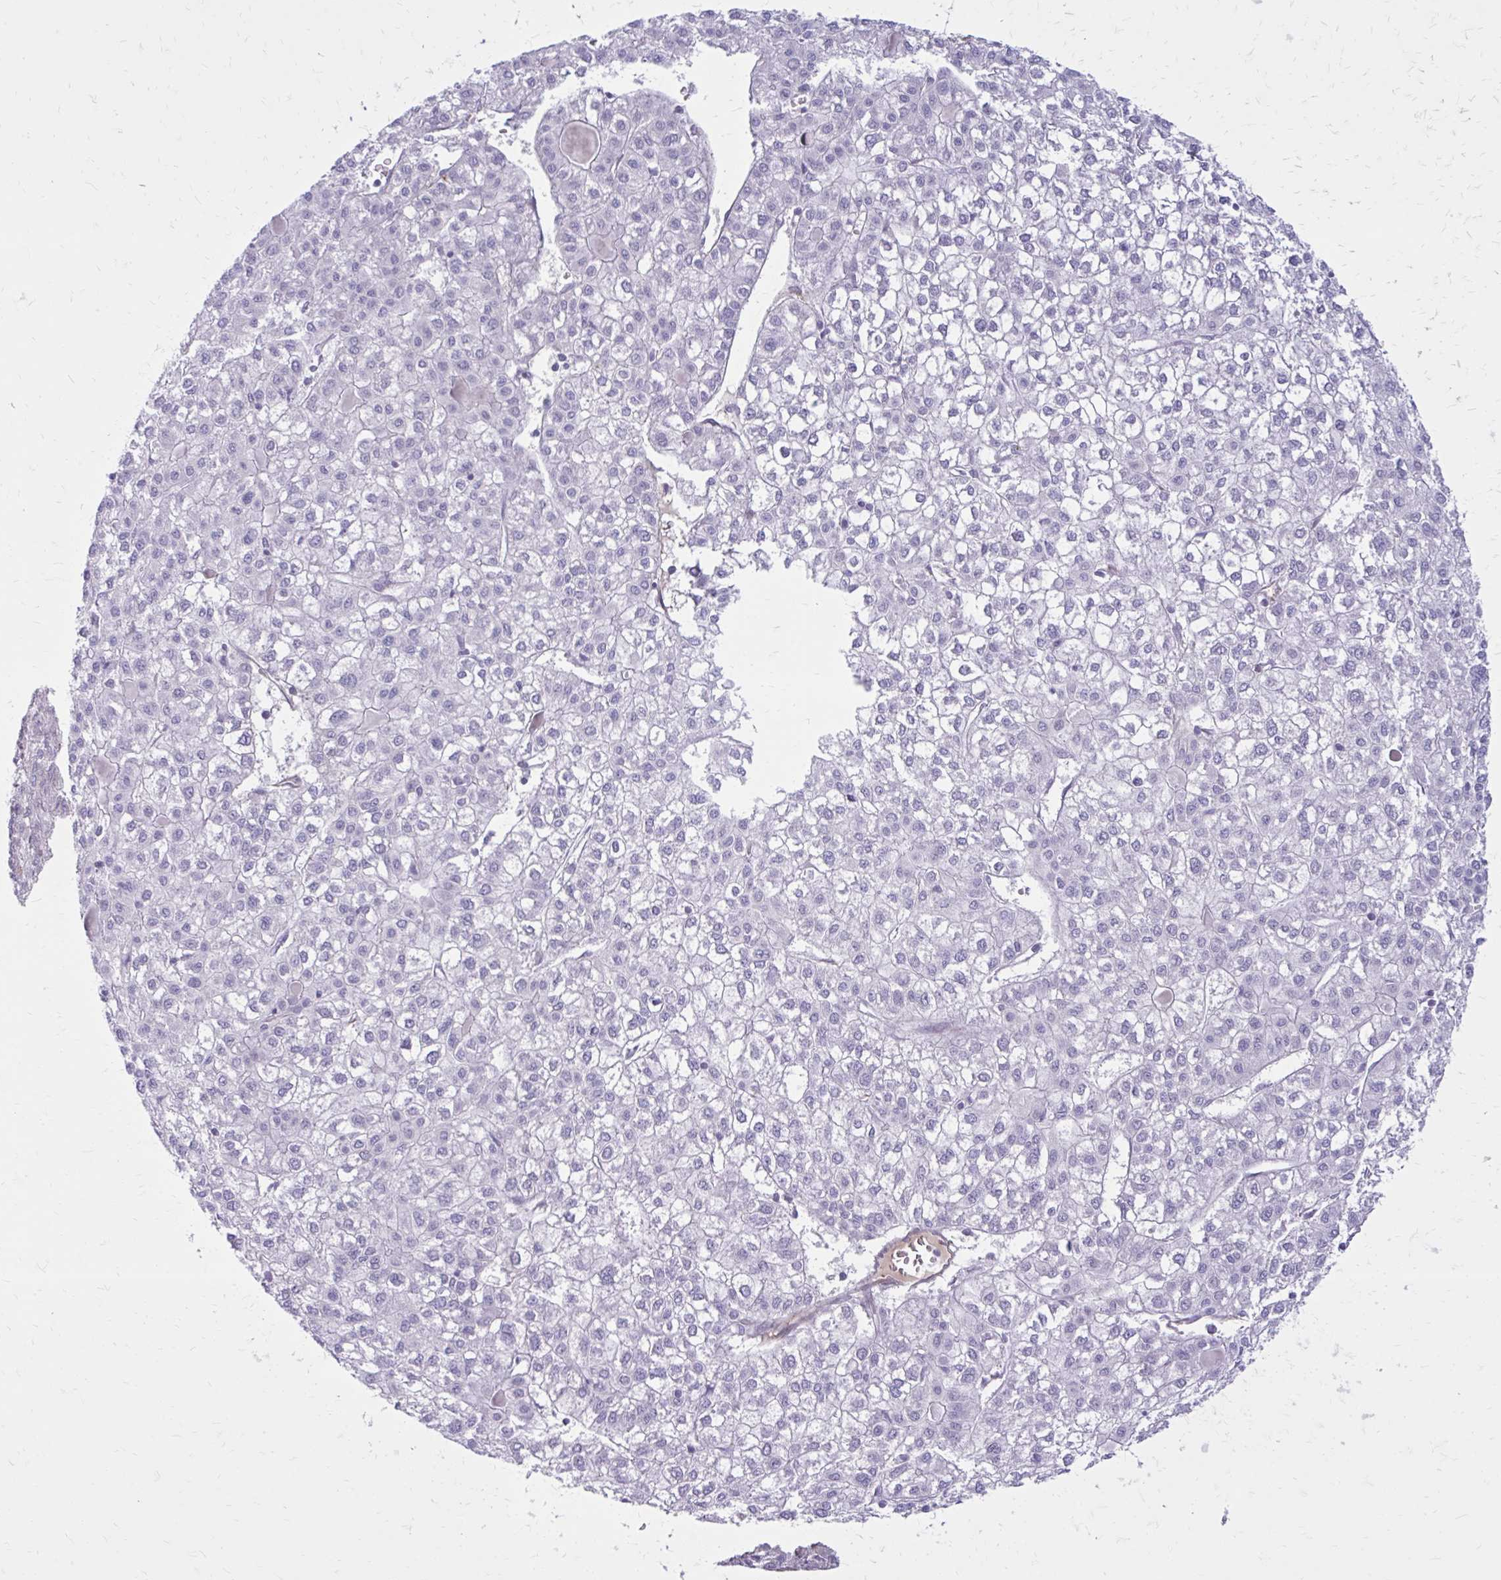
{"staining": {"intensity": "negative", "quantity": "none", "location": "none"}, "tissue": "liver cancer", "cell_type": "Tumor cells", "image_type": "cancer", "snomed": [{"axis": "morphology", "description": "Carcinoma, Hepatocellular, NOS"}, {"axis": "topography", "description": "Liver"}], "caption": "DAB (3,3'-diaminobenzidine) immunohistochemical staining of liver cancer reveals no significant positivity in tumor cells. (Brightfield microscopy of DAB (3,3'-diaminobenzidine) immunohistochemistry at high magnification).", "gene": "BEND5", "patient": {"sex": "female", "age": 43}}